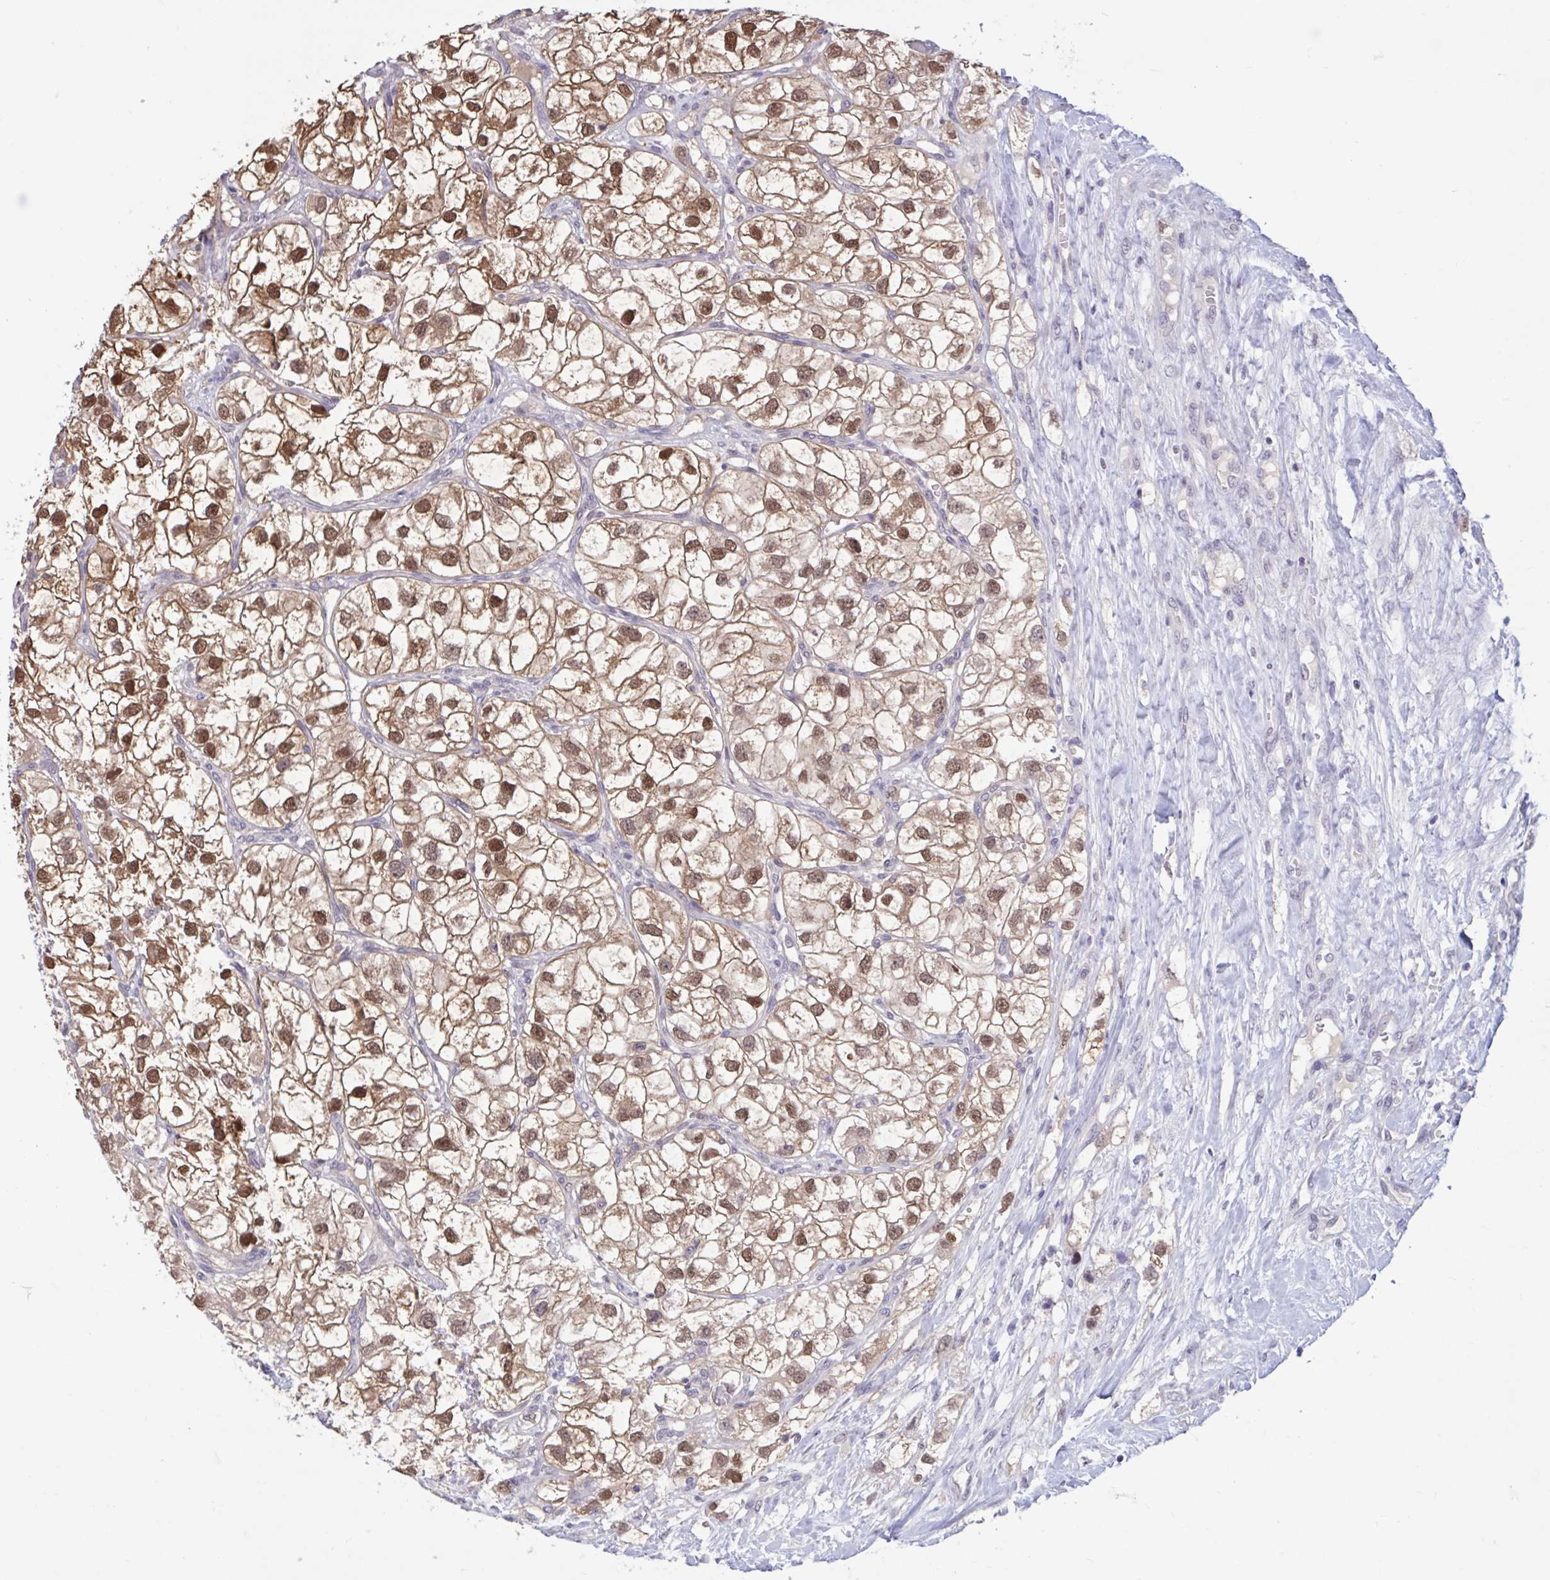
{"staining": {"intensity": "moderate", "quantity": ">75%", "location": "cytoplasmic/membranous,nuclear"}, "tissue": "renal cancer", "cell_type": "Tumor cells", "image_type": "cancer", "snomed": [{"axis": "morphology", "description": "Adenocarcinoma, NOS"}, {"axis": "topography", "description": "Kidney"}], "caption": "Moderate cytoplasmic/membranous and nuclear positivity for a protein is identified in about >75% of tumor cells of renal adenocarcinoma using immunohistochemistry.", "gene": "RBL1", "patient": {"sex": "male", "age": 59}}